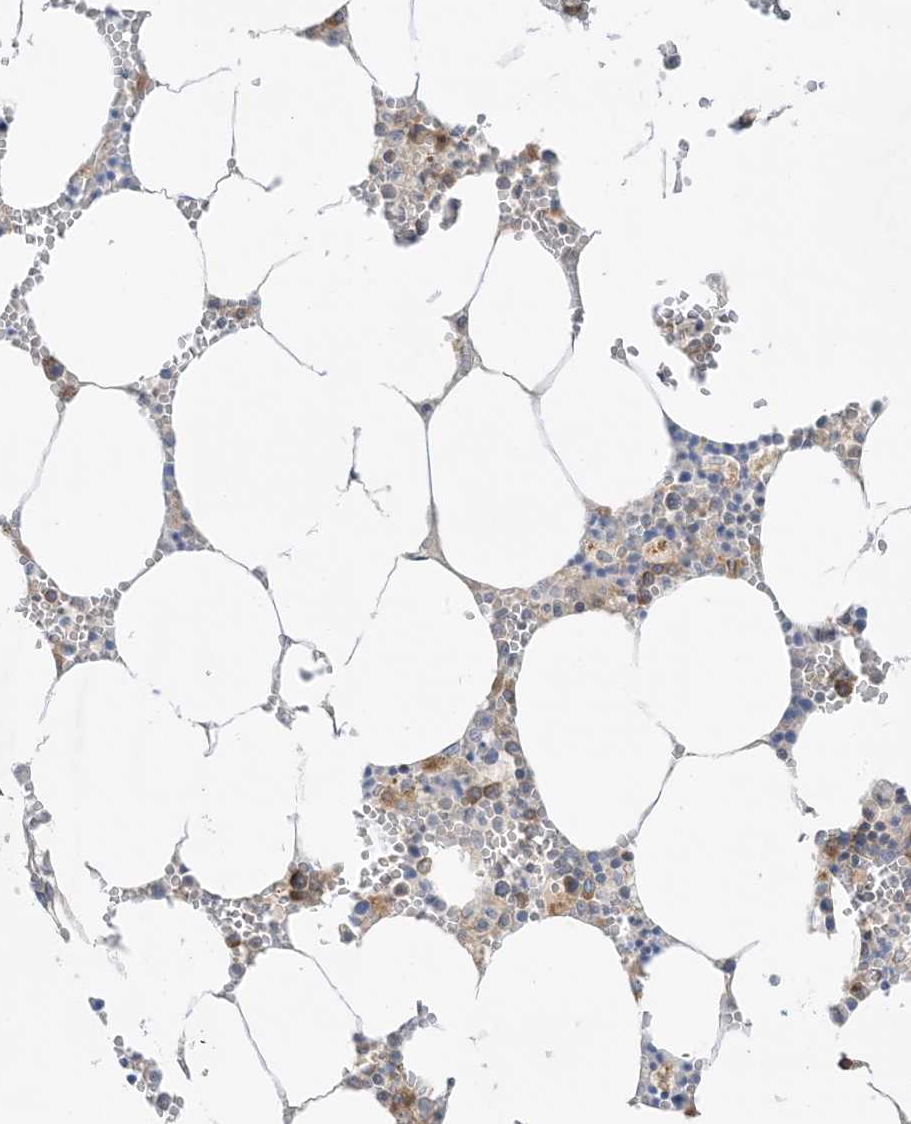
{"staining": {"intensity": "moderate", "quantity": "<25%", "location": "cytoplasmic/membranous"}, "tissue": "bone marrow", "cell_type": "Hematopoietic cells", "image_type": "normal", "snomed": [{"axis": "morphology", "description": "Normal tissue, NOS"}, {"axis": "topography", "description": "Bone marrow"}], "caption": "An immunohistochemistry micrograph of benign tissue is shown. Protein staining in brown shows moderate cytoplasmic/membranous positivity in bone marrow within hematopoietic cells. The staining is performed using DAB (3,3'-diaminobenzidine) brown chromogen to label protein expression. The nuclei are counter-stained blue using hematoxylin.", "gene": "RPP40", "patient": {"sex": "male", "age": 70}}